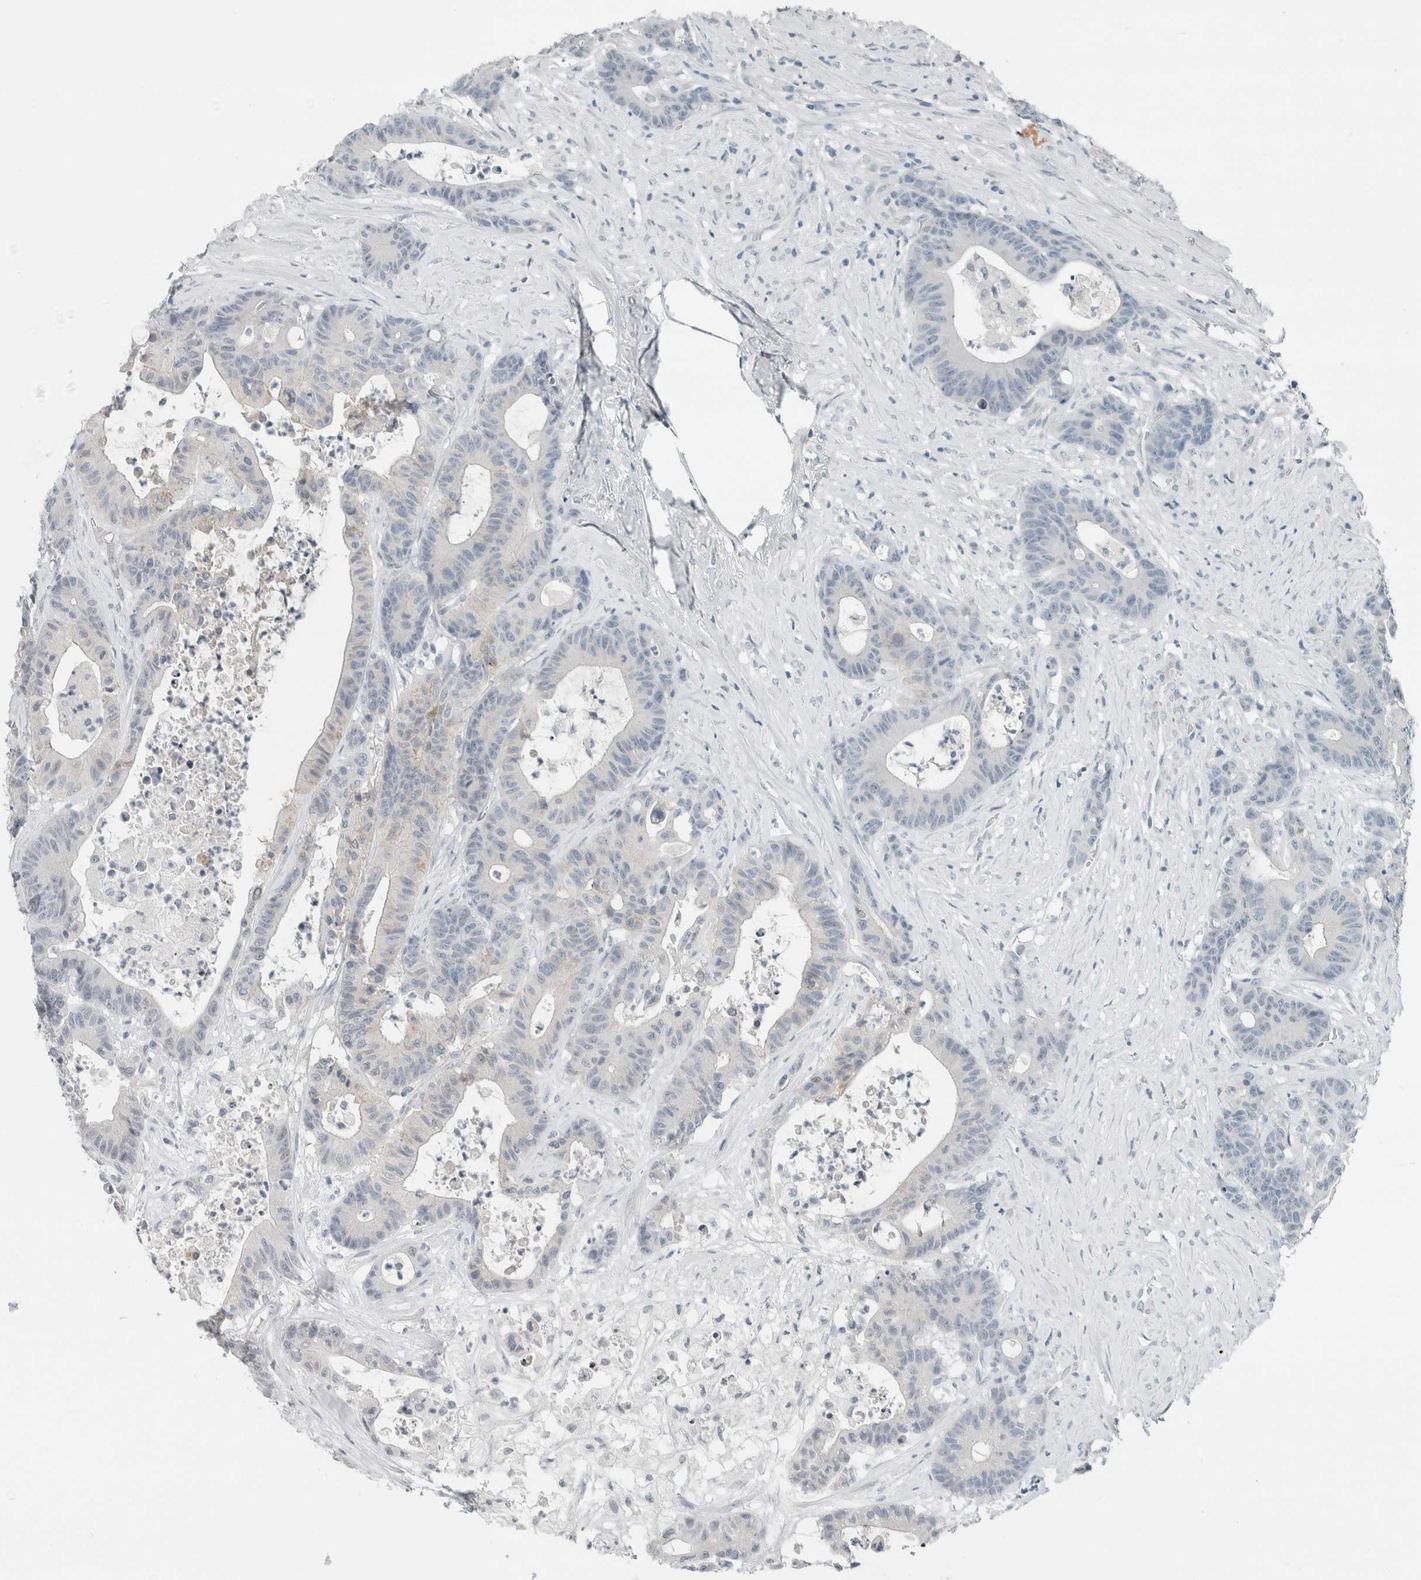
{"staining": {"intensity": "negative", "quantity": "none", "location": "none"}, "tissue": "colorectal cancer", "cell_type": "Tumor cells", "image_type": "cancer", "snomed": [{"axis": "morphology", "description": "Adenocarcinoma, NOS"}, {"axis": "topography", "description": "Colon"}], "caption": "Tumor cells are negative for brown protein staining in adenocarcinoma (colorectal).", "gene": "TRIT1", "patient": {"sex": "female", "age": 84}}